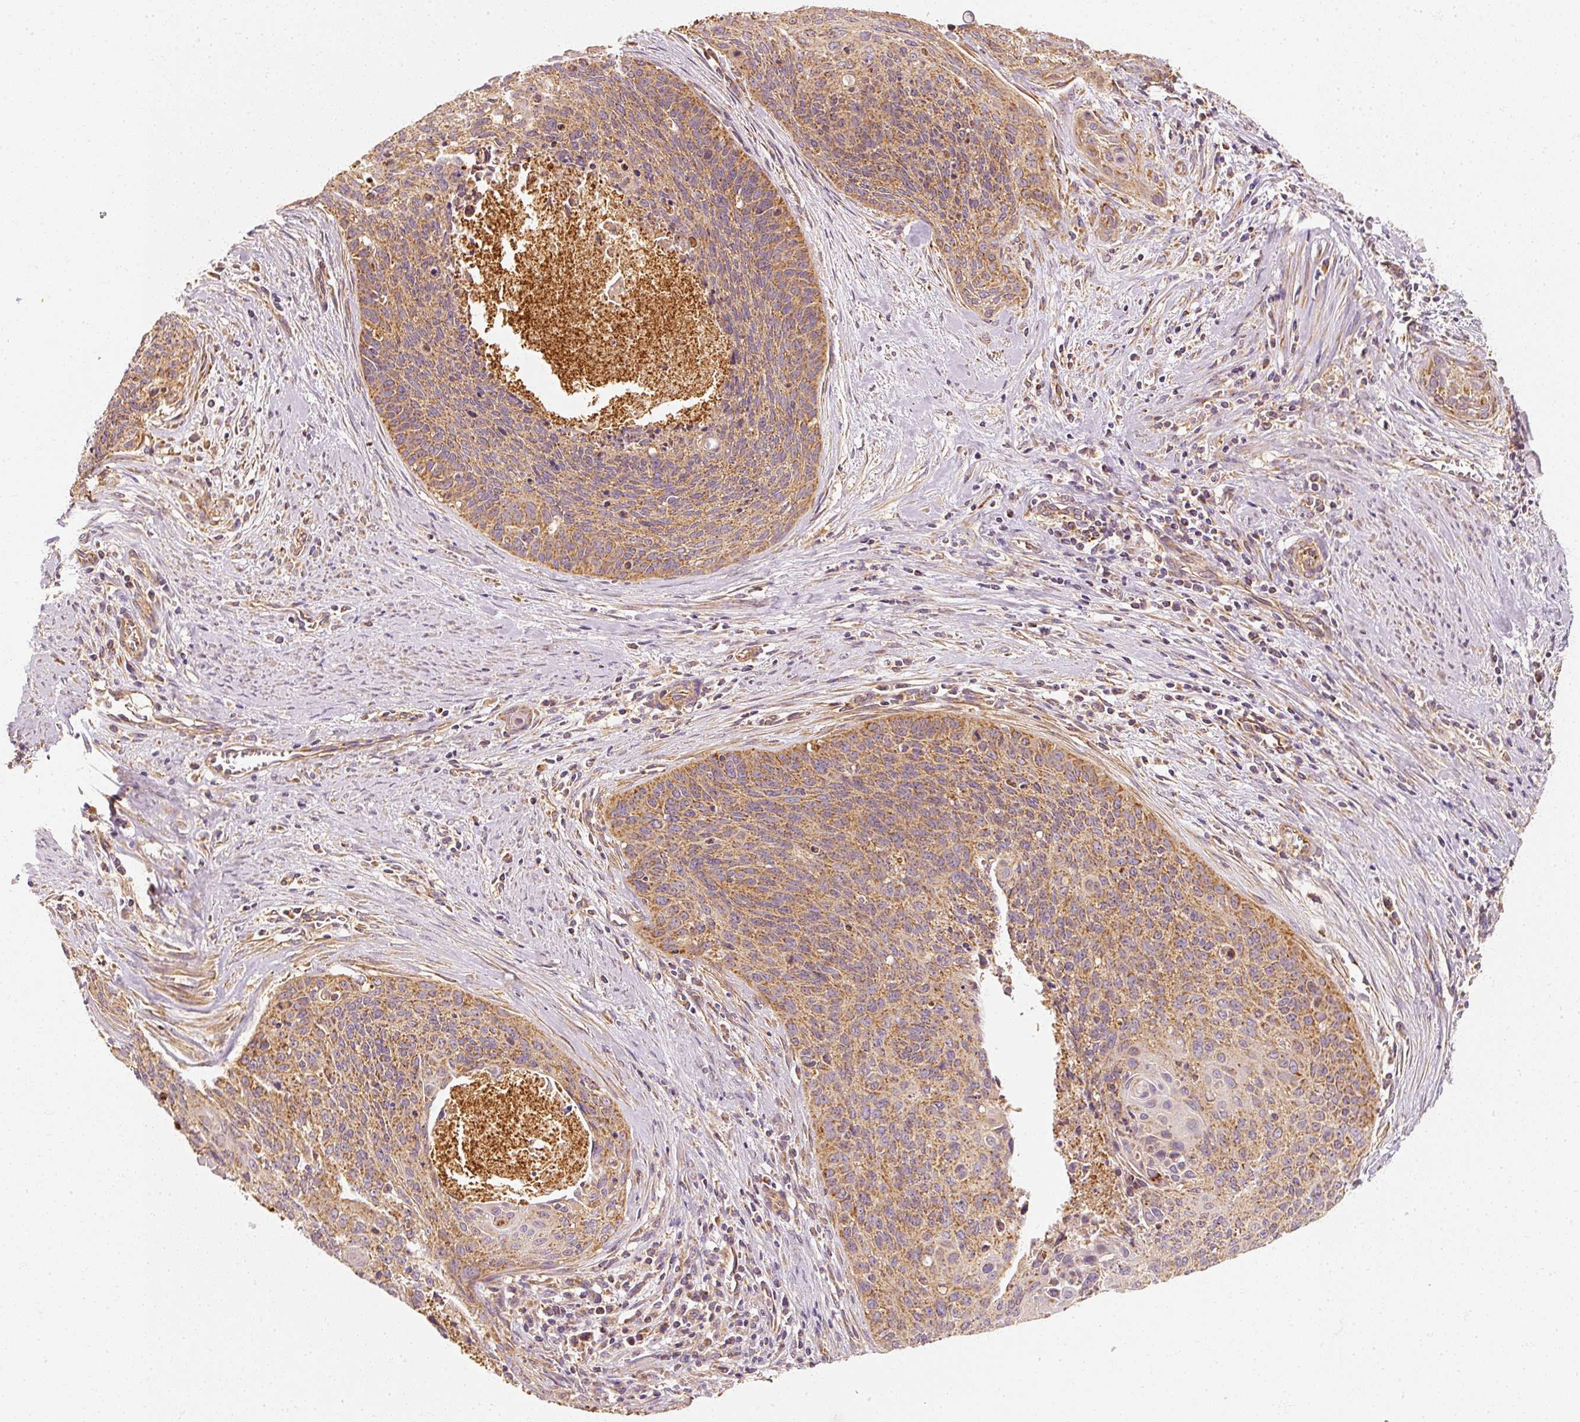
{"staining": {"intensity": "moderate", "quantity": ">75%", "location": "cytoplasmic/membranous"}, "tissue": "cervical cancer", "cell_type": "Tumor cells", "image_type": "cancer", "snomed": [{"axis": "morphology", "description": "Squamous cell carcinoma, NOS"}, {"axis": "topography", "description": "Cervix"}], "caption": "Cervical squamous cell carcinoma stained with immunohistochemistry (IHC) shows moderate cytoplasmic/membranous positivity in about >75% of tumor cells.", "gene": "TOMM40", "patient": {"sex": "female", "age": 55}}